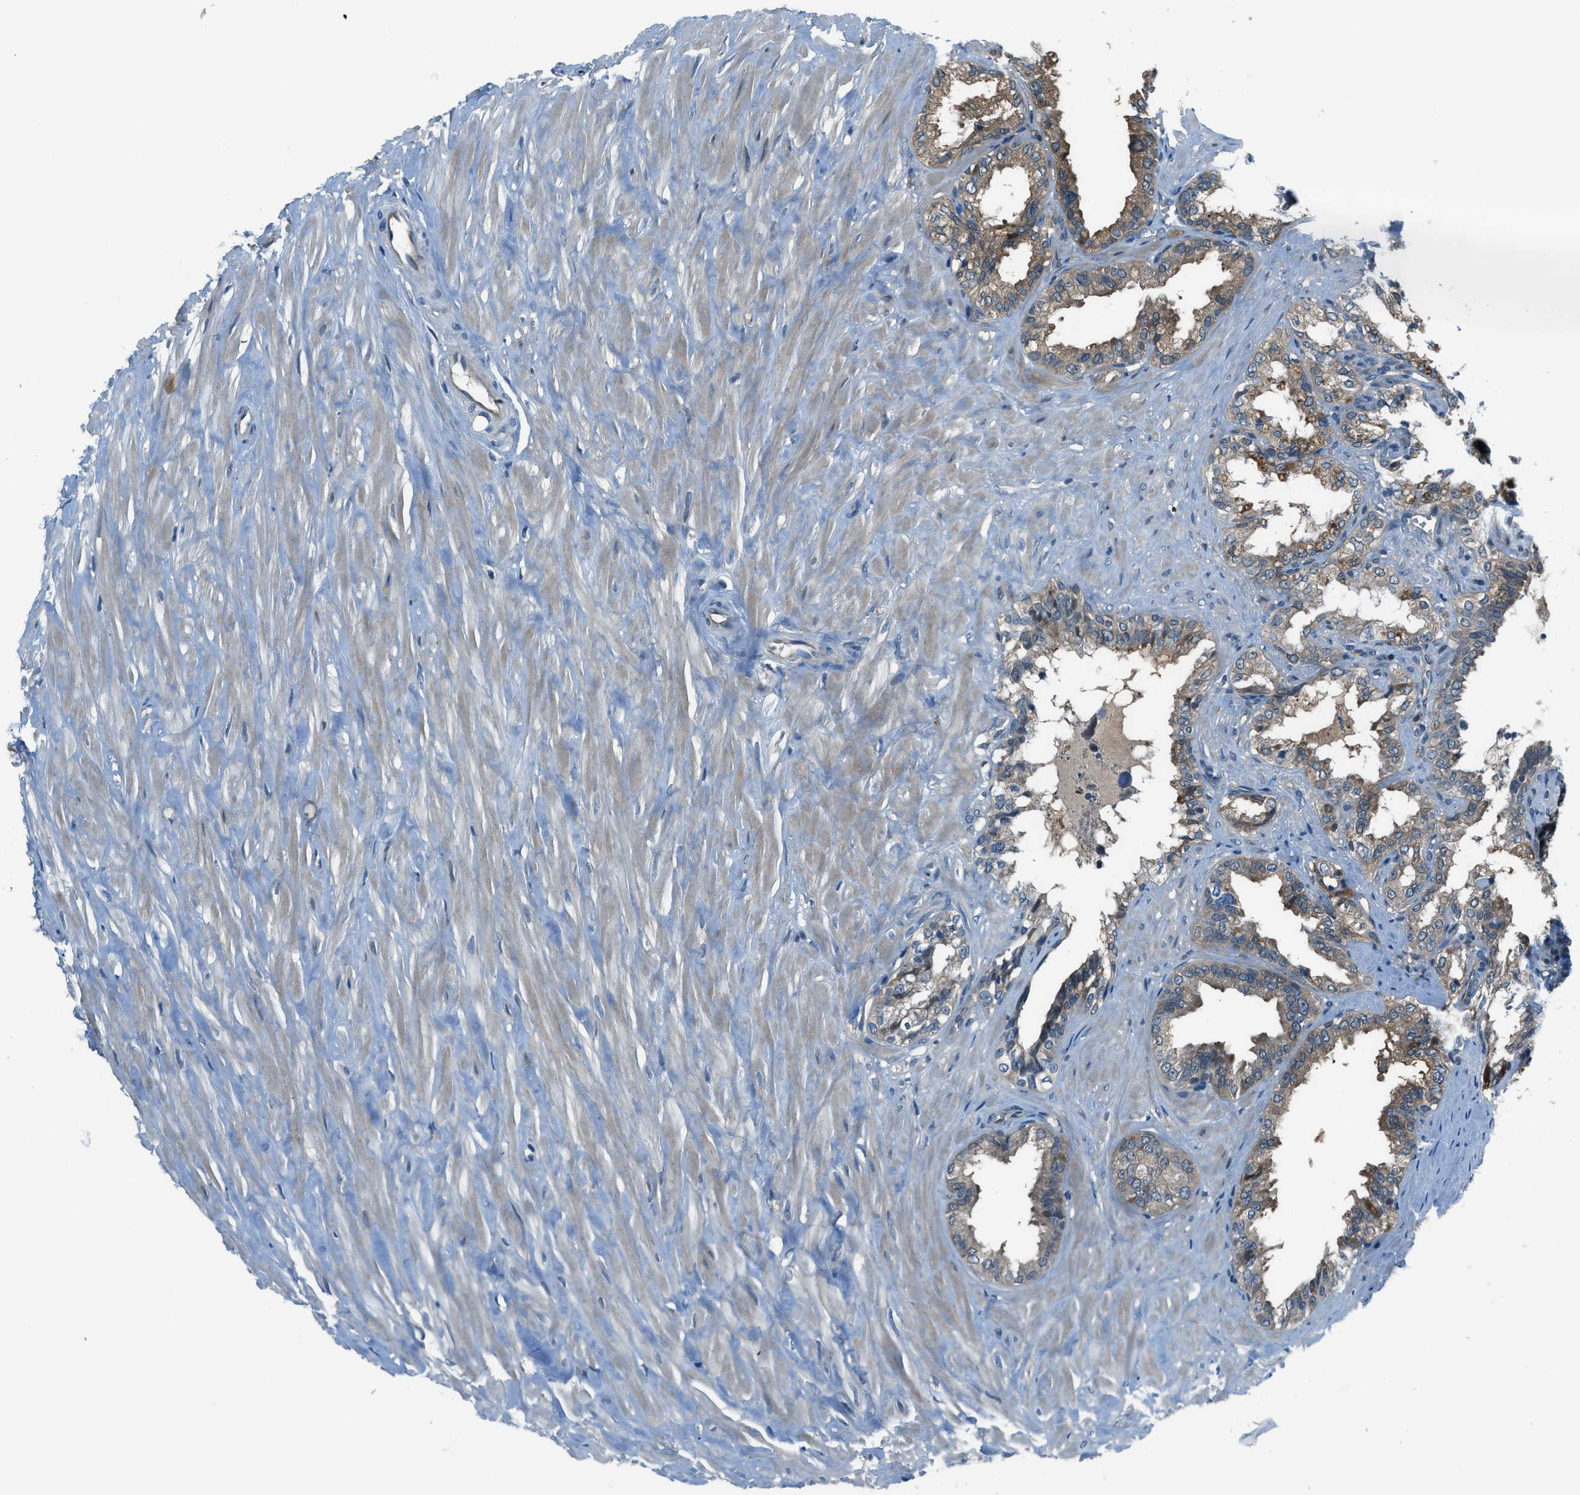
{"staining": {"intensity": "moderate", "quantity": "25%-75%", "location": "cytoplasmic/membranous"}, "tissue": "seminal vesicle", "cell_type": "Glandular cells", "image_type": "normal", "snomed": [{"axis": "morphology", "description": "Normal tissue, NOS"}, {"axis": "topography", "description": "Seminal veicle"}], "caption": "Immunohistochemical staining of unremarkable seminal vesicle exhibits 25%-75% levels of moderate cytoplasmic/membranous protein positivity in approximately 25%-75% of glandular cells.", "gene": "HEBP2", "patient": {"sex": "male", "age": 64}}